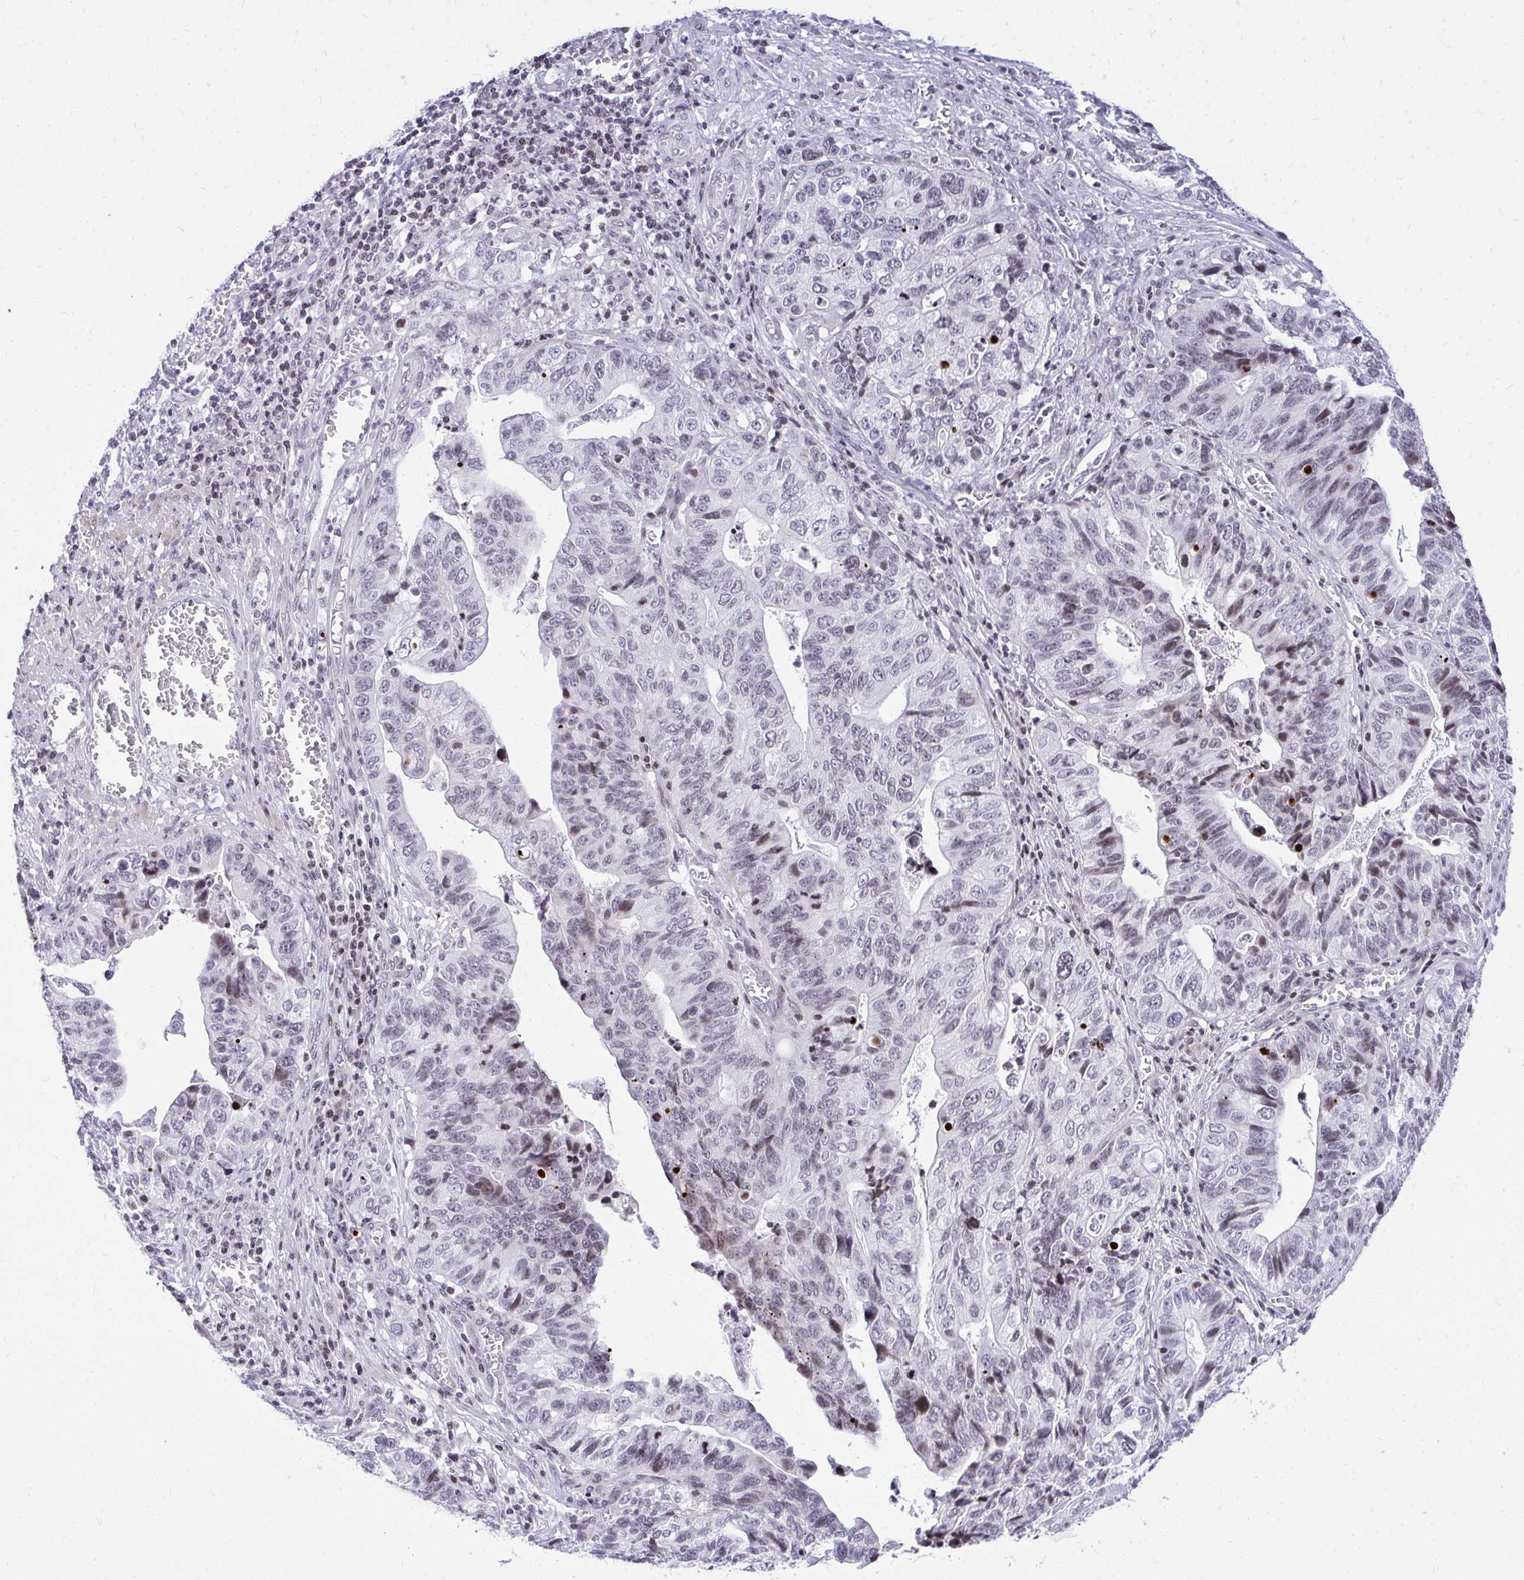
{"staining": {"intensity": "moderate", "quantity": "25%-75%", "location": "nuclear"}, "tissue": "stomach cancer", "cell_type": "Tumor cells", "image_type": "cancer", "snomed": [{"axis": "morphology", "description": "Adenocarcinoma, NOS"}, {"axis": "topography", "description": "Stomach, upper"}], "caption": "Moderate nuclear positivity is seen in about 25%-75% of tumor cells in stomach cancer (adenocarcinoma).", "gene": "GABRA1", "patient": {"sex": "female", "age": 67}}